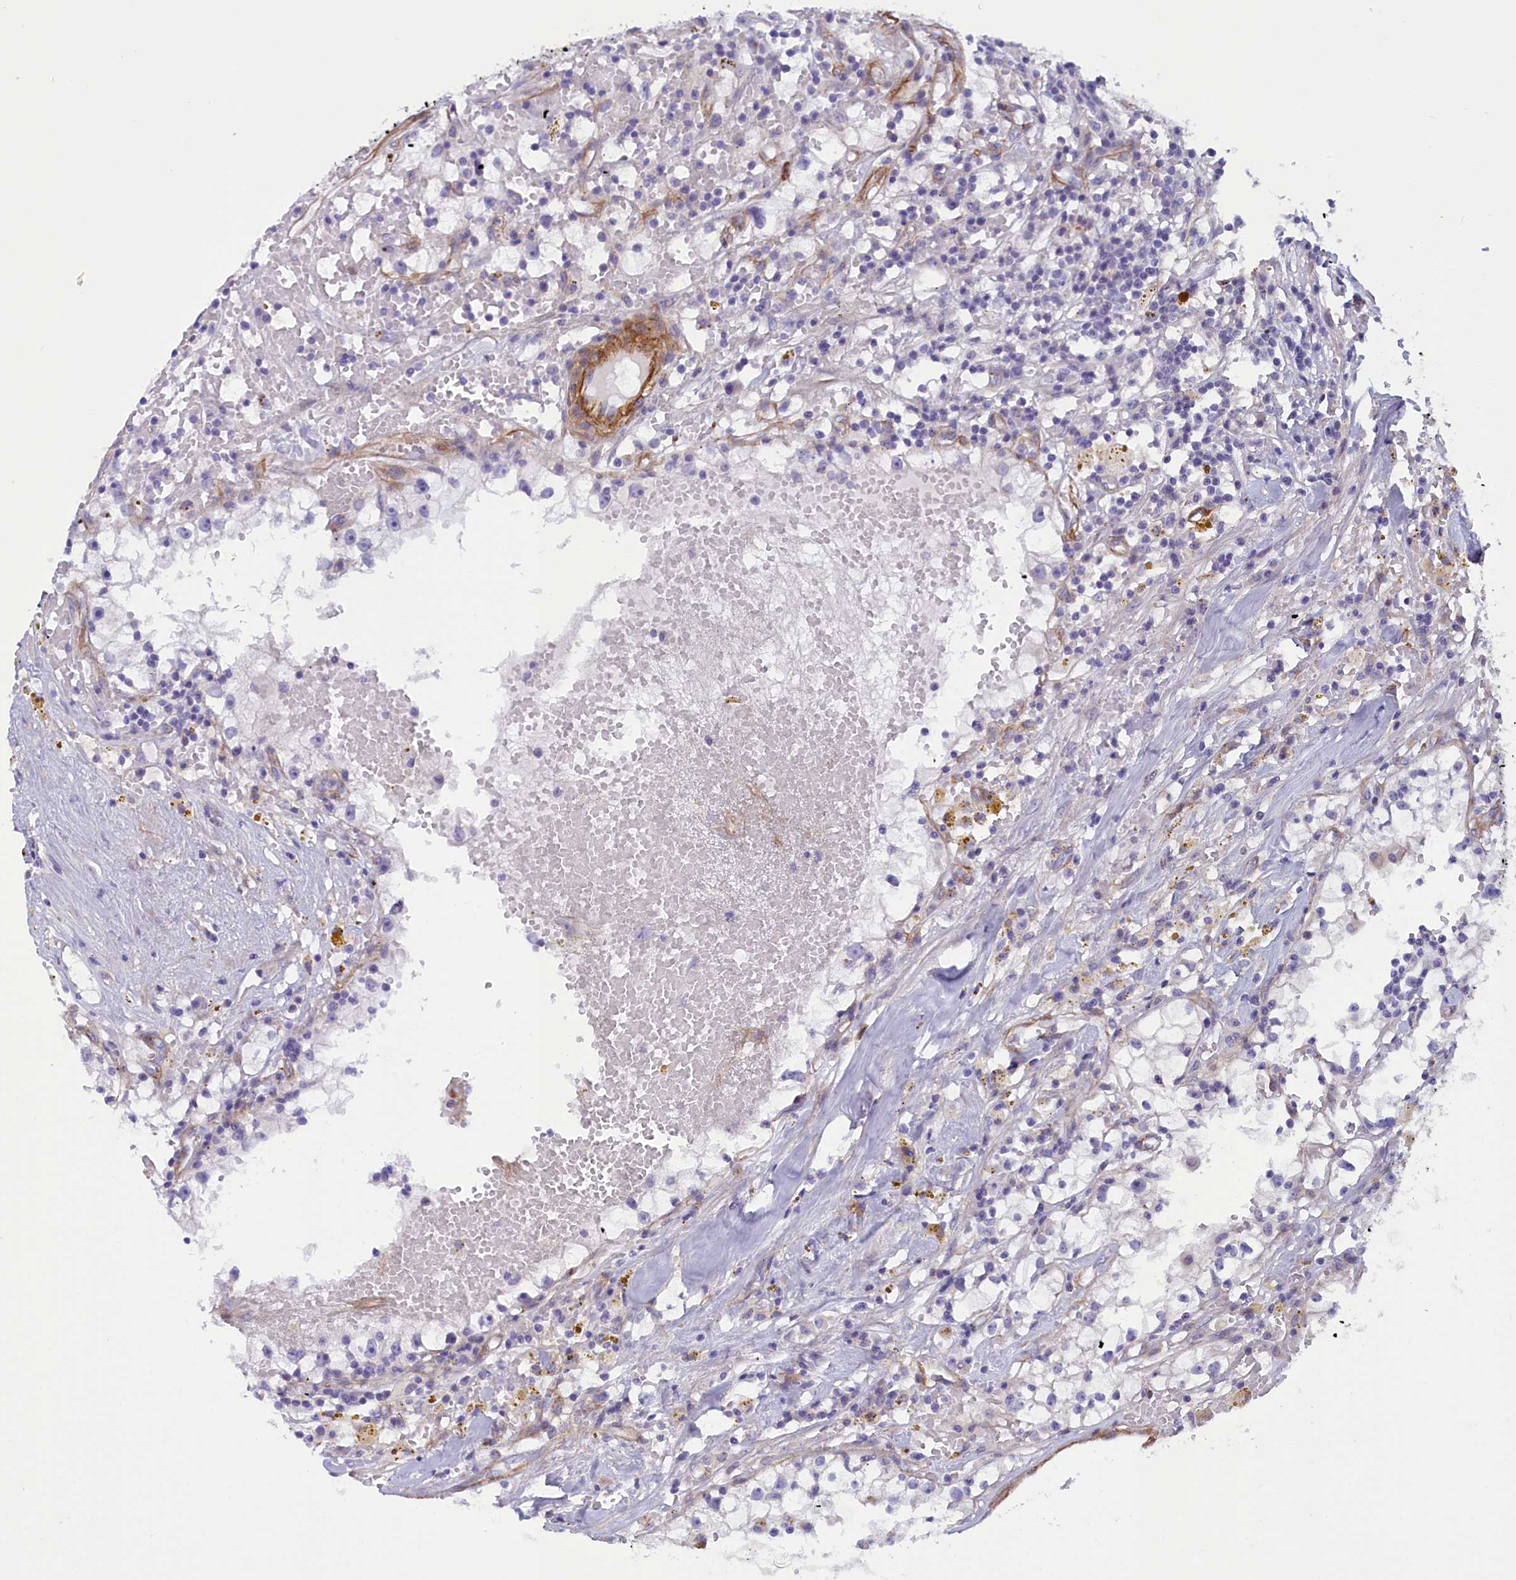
{"staining": {"intensity": "negative", "quantity": "none", "location": "none"}, "tissue": "renal cancer", "cell_type": "Tumor cells", "image_type": "cancer", "snomed": [{"axis": "morphology", "description": "Adenocarcinoma, NOS"}, {"axis": "topography", "description": "Kidney"}], "caption": "This is an IHC histopathology image of human adenocarcinoma (renal). There is no staining in tumor cells.", "gene": "LOXL1", "patient": {"sex": "male", "age": 56}}